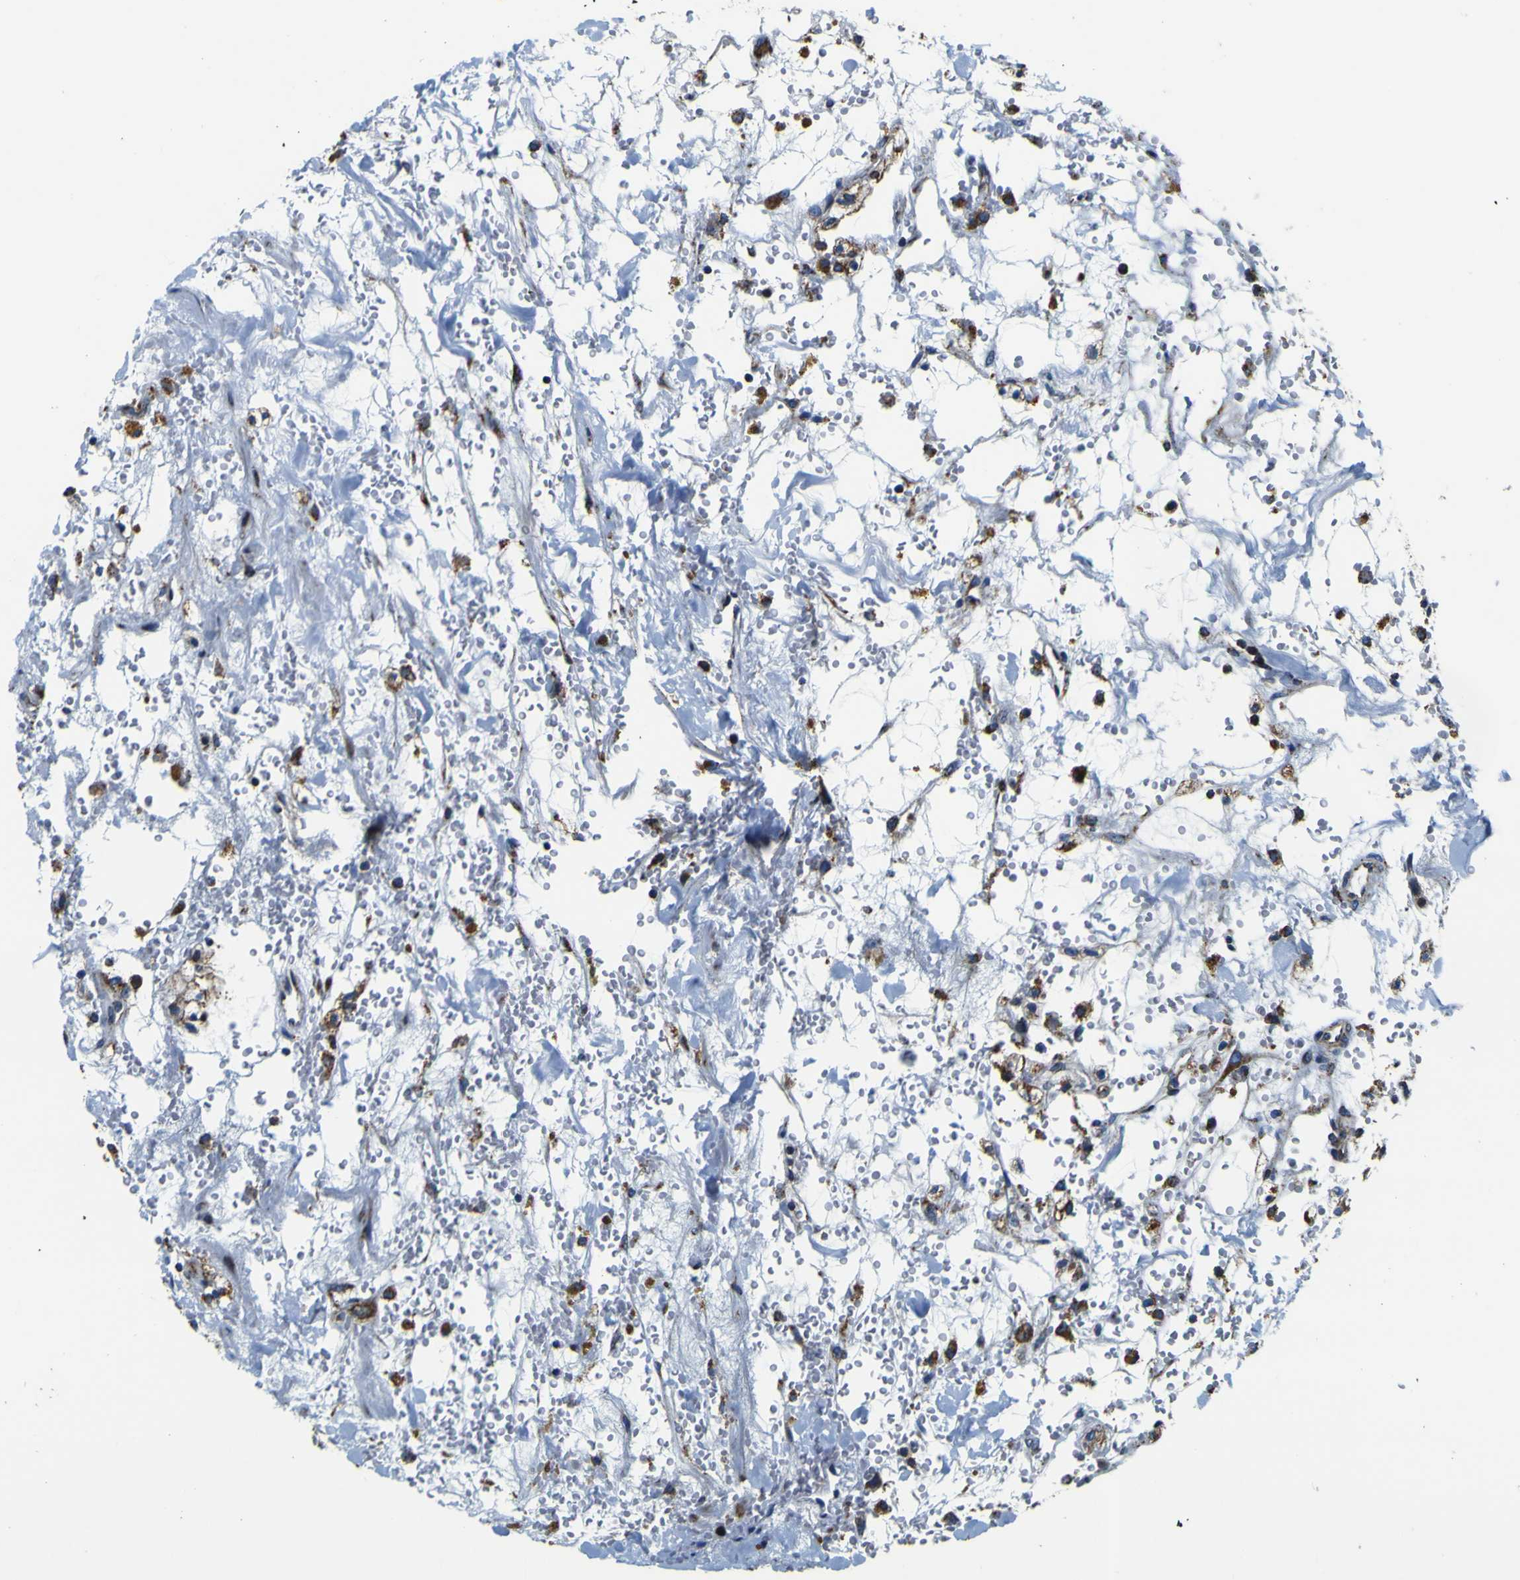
{"staining": {"intensity": "moderate", "quantity": "25%-75%", "location": "cytoplasmic/membranous"}, "tissue": "renal cancer", "cell_type": "Tumor cells", "image_type": "cancer", "snomed": [{"axis": "morphology", "description": "Adenocarcinoma, NOS"}, {"axis": "topography", "description": "Kidney"}], "caption": "Protein expression analysis of human renal adenocarcinoma reveals moderate cytoplasmic/membranous staining in approximately 25%-75% of tumor cells. (DAB (3,3'-diaminobenzidine) IHC with brightfield microscopy, high magnification).", "gene": "PTRH2", "patient": {"sex": "male", "age": 61}}